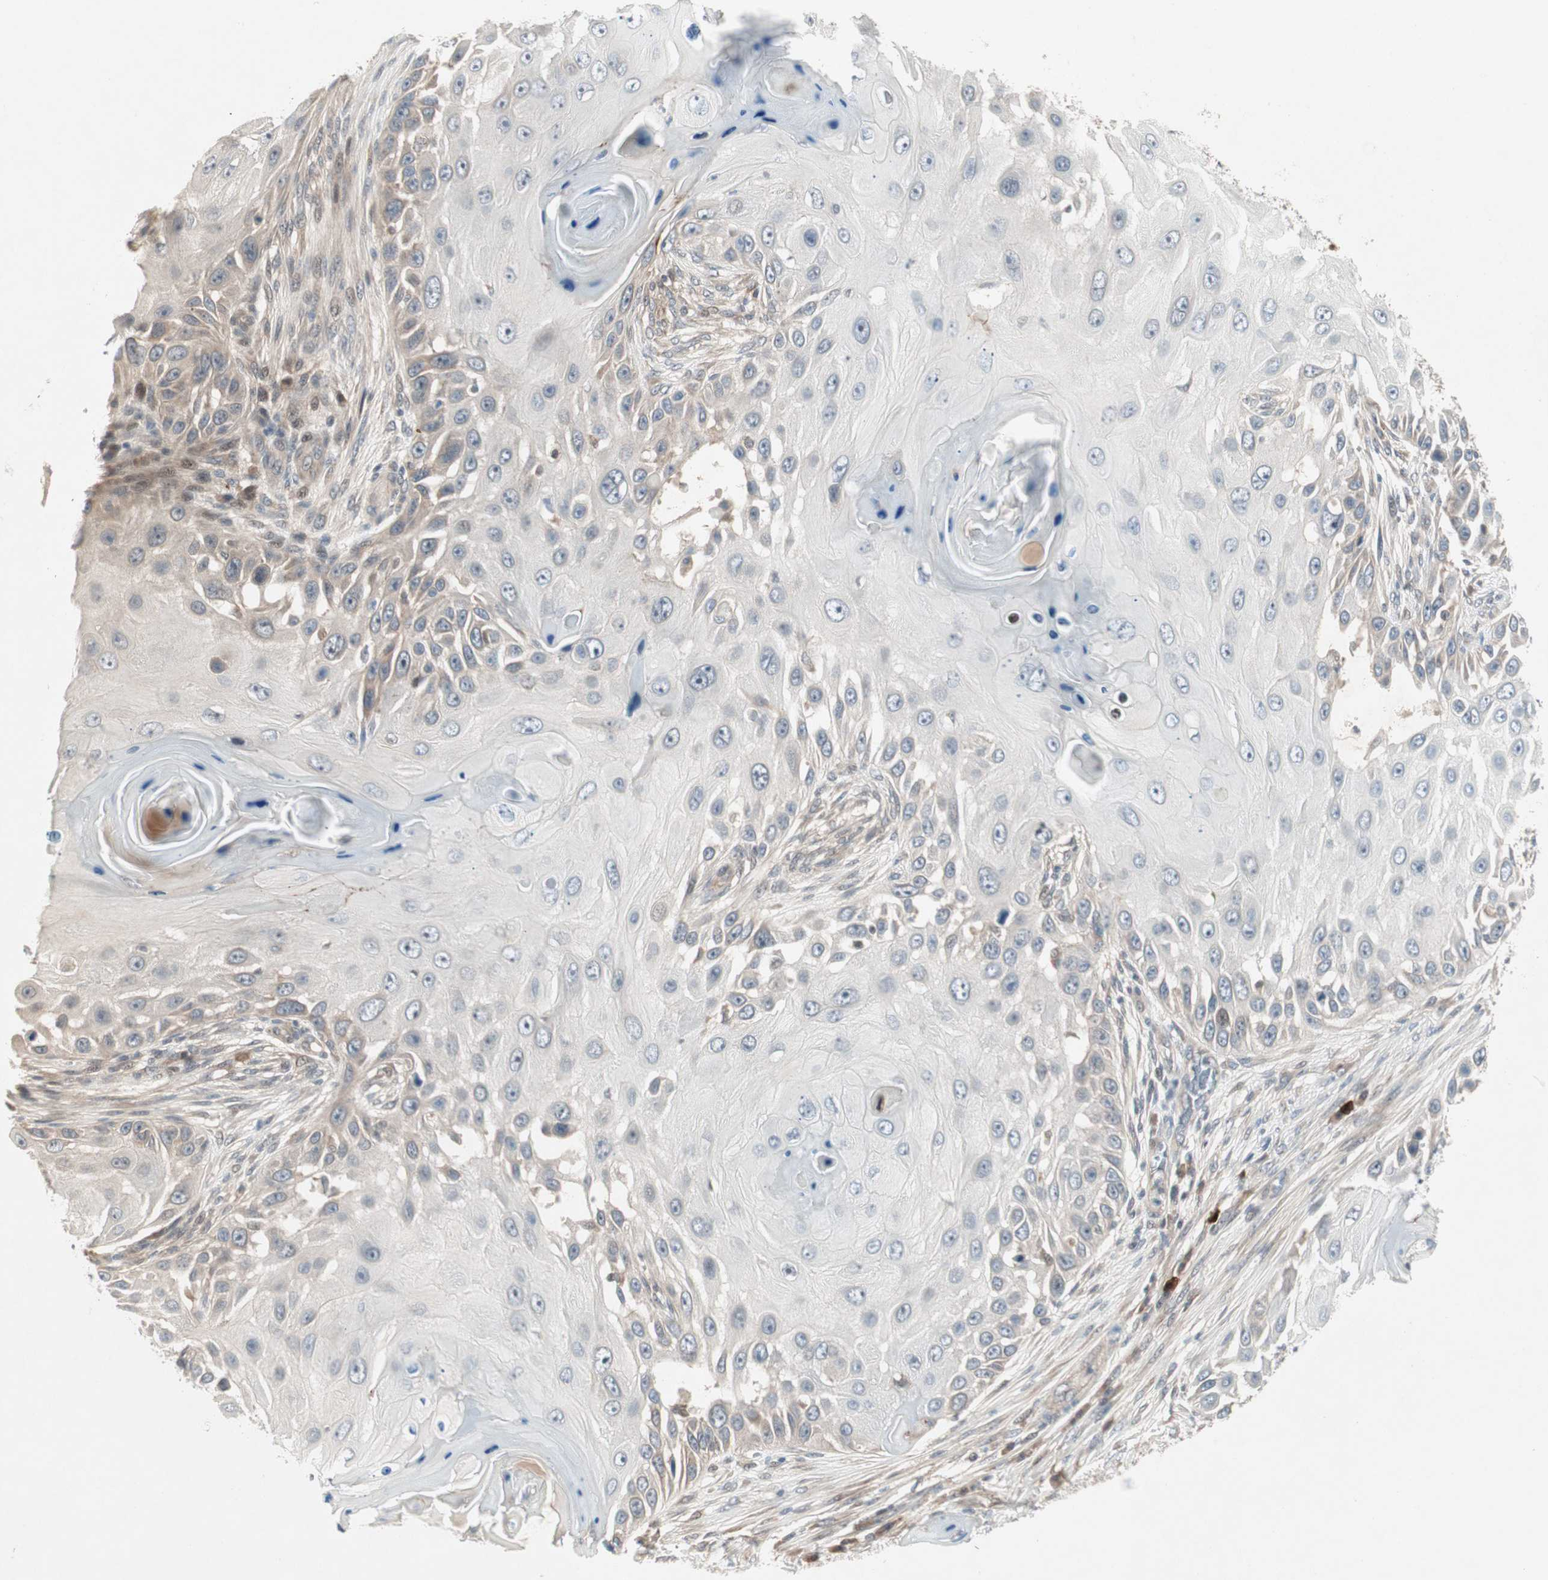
{"staining": {"intensity": "weak", "quantity": "25%-75%", "location": "cytoplasmic/membranous"}, "tissue": "skin cancer", "cell_type": "Tumor cells", "image_type": "cancer", "snomed": [{"axis": "morphology", "description": "Squamous cell carcinoma, NOS"}, {"axis": "topography", "description": "Skin"}], "caption": "Tumor cells demonstrate low levels of weak cytoplasmic/membranous staining in about 25%-75% of cells in skin cancer.", "gene": "PGBD1", "patient": {"sex": "female", "age": 44}}